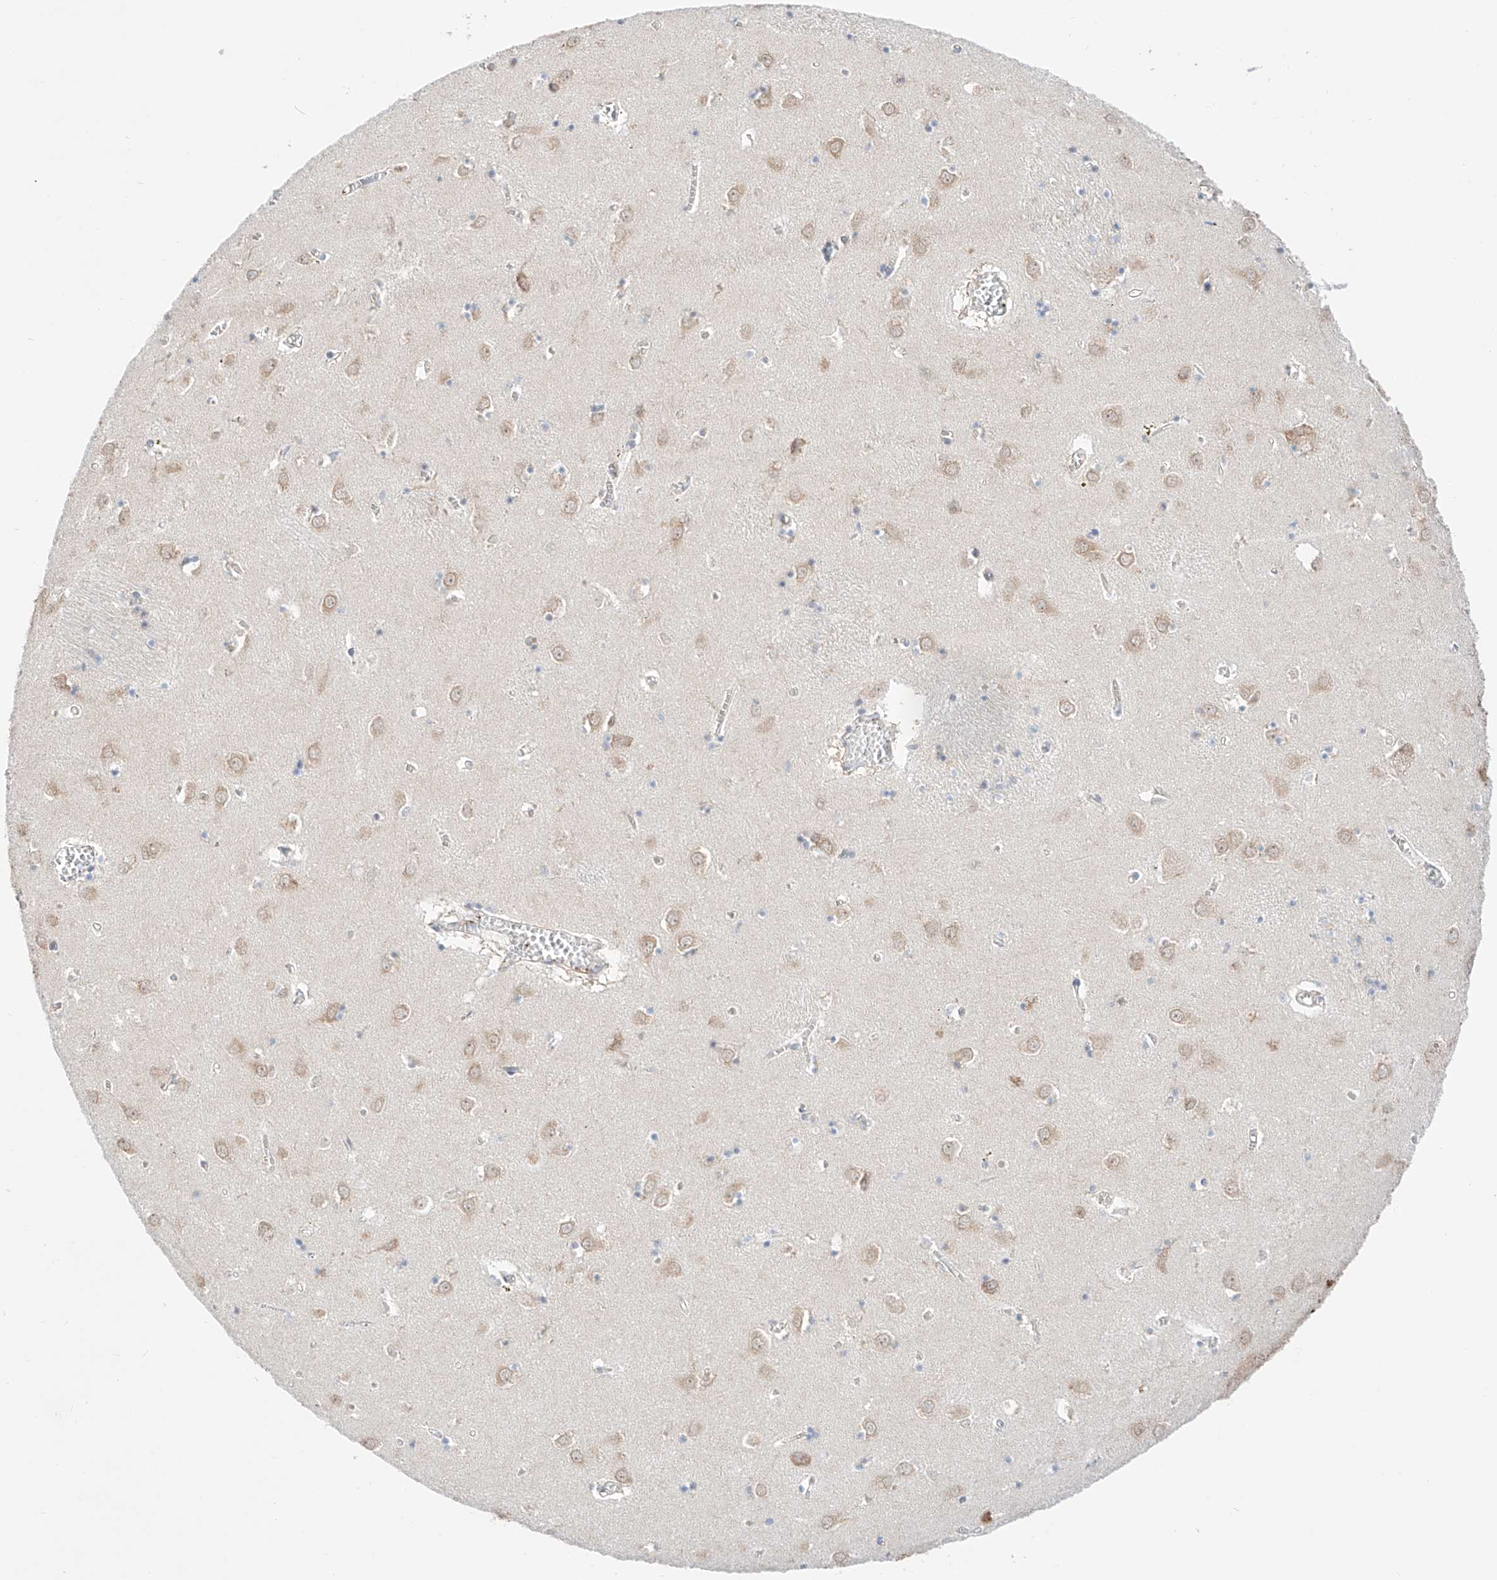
{"staining": {"intensity": "negative", "quantity": "none", "location": "none"}, "tissue": "caudate", "cell_type": "Glial cells", "image_type": "normal", "snomed": [{"axis": "morphology", "description": "Normal tissue, NOS"}, {"axis": "topography", "description": "Lateral ventricle wall"}], "caption": "This is an IHC image of unremarkable human caudate. There is no positivity in glial cells.", "gene": "PGGT1B", "patient": {"sex": "male", "age": 70}}